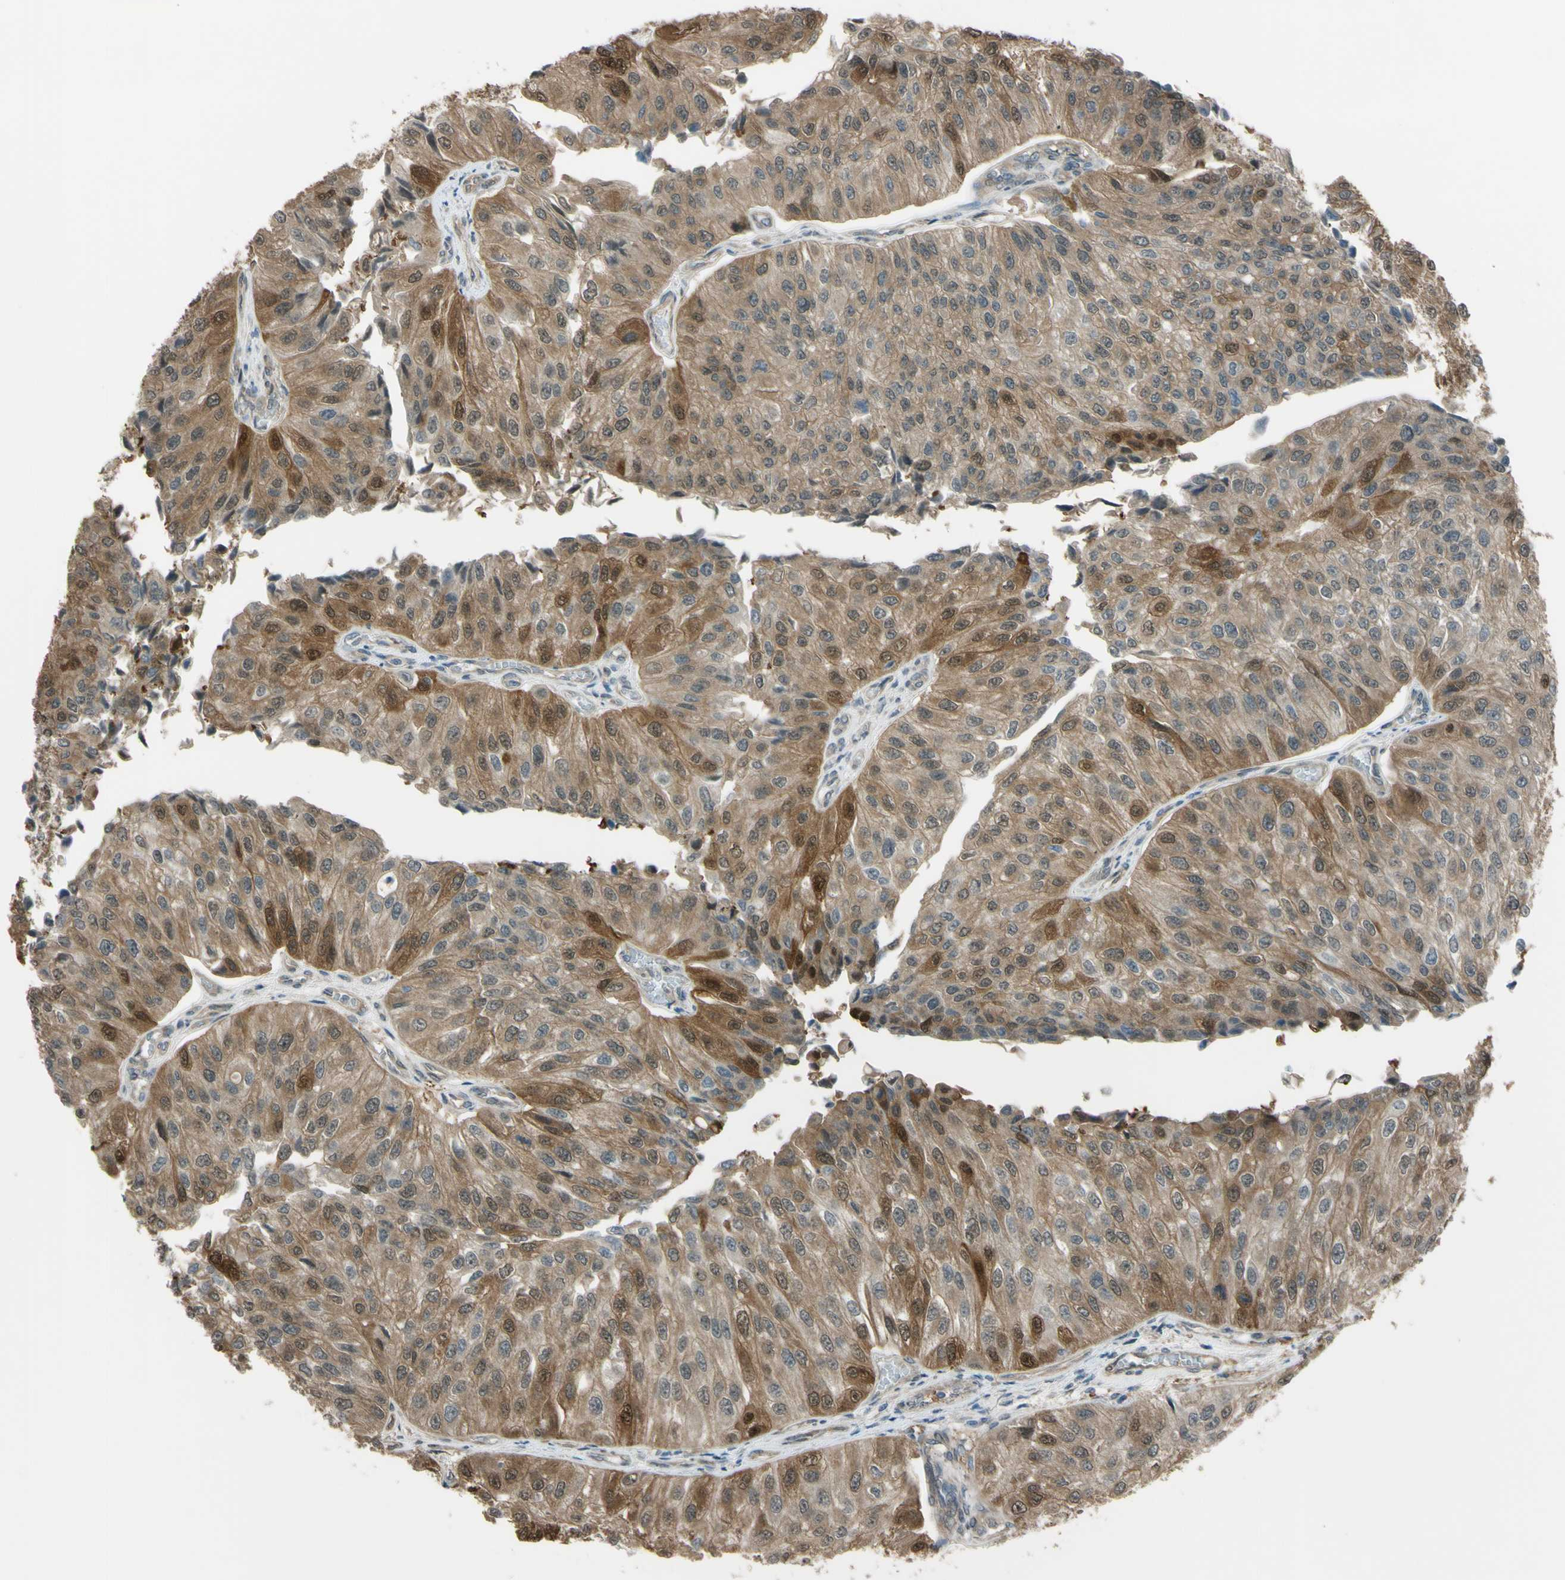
{"staining": {"intensity": "moderate", "quantity": ">75%", "location": "cytoplasmic/membranous"}, "tissue": "urothelial cancer", "cell_type": "Tumor cells", "image_type": "cancer", "snomed": [{"axis": "morphology", "description": "Urothelial carcinoma, High grade"}, {"axis": "topography", "description": "Kidney"}, {"axis": "topography", "description": "Urinary bladder"}], "caption": "This photomicrograph demonstrates immunohistochemistry (IHC) staining of urothelial cancer, with medium moderate cytoplasmic/membranous expression in about >75% of tumor cells.", "gene": "YWHAQ", "patient": {"sex": "male", "age": 77}}